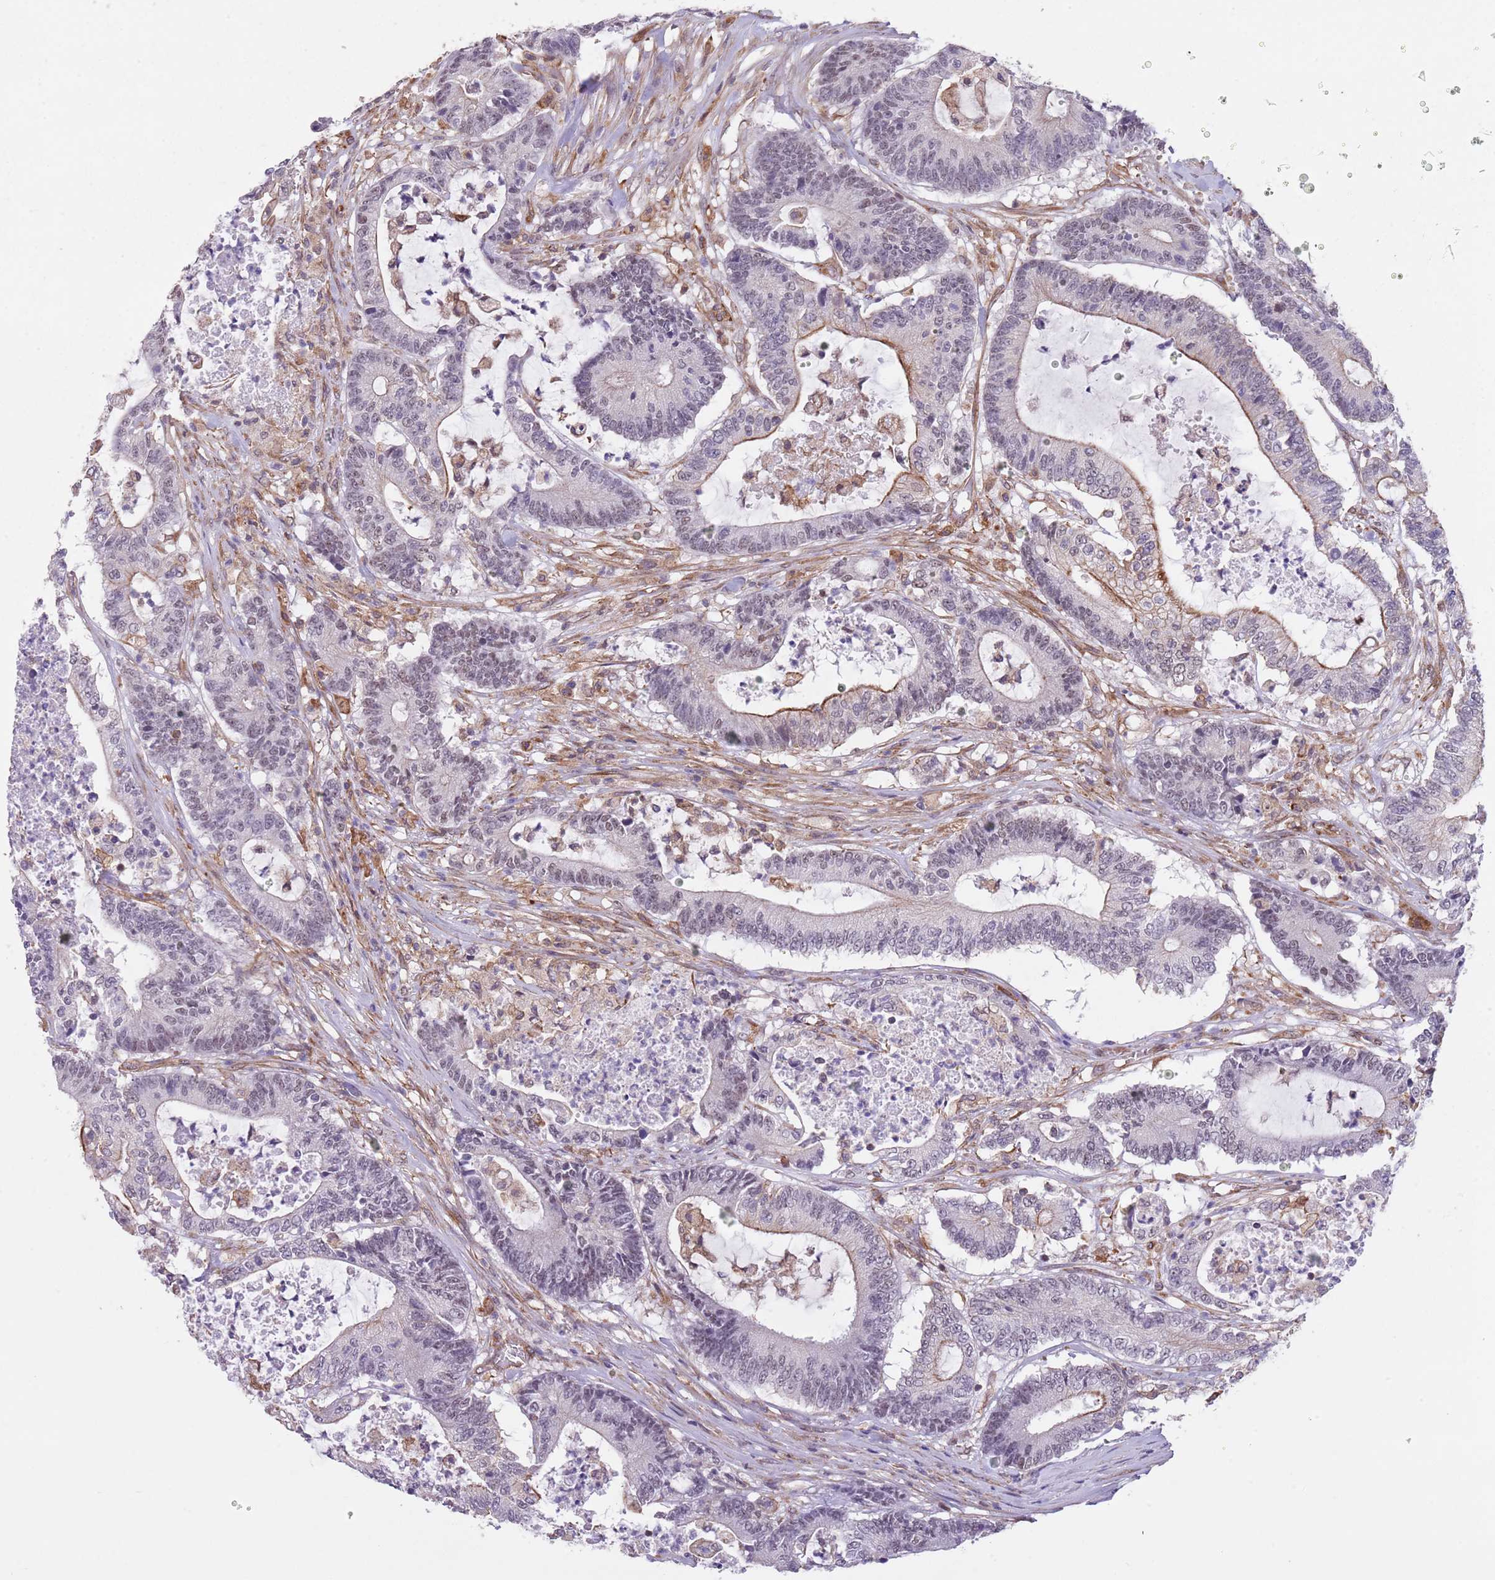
{"staining": {"intensity": "moderate", "quantity": "<25%", "location": "cytoplasmic/membranous,nuclear"}, "tissue": "colorectal cancer", "cell_type": "Tumor cells", "image_type": "cancer", "snomed": [{"axis": "morphology", "description": "Adenocarcinoma, NOS"}, {"axis": "topography", "description": "Colon"}], "caption": "Immunohistochemical staining of human colorectal adenocarcinoma displays low levels of moderate cytoplasmic/membranous and nuclear staining in approximately <25% of tumor cells.", "gene": "CREBZF", "patient": {"sex": "female", "age": 84}}